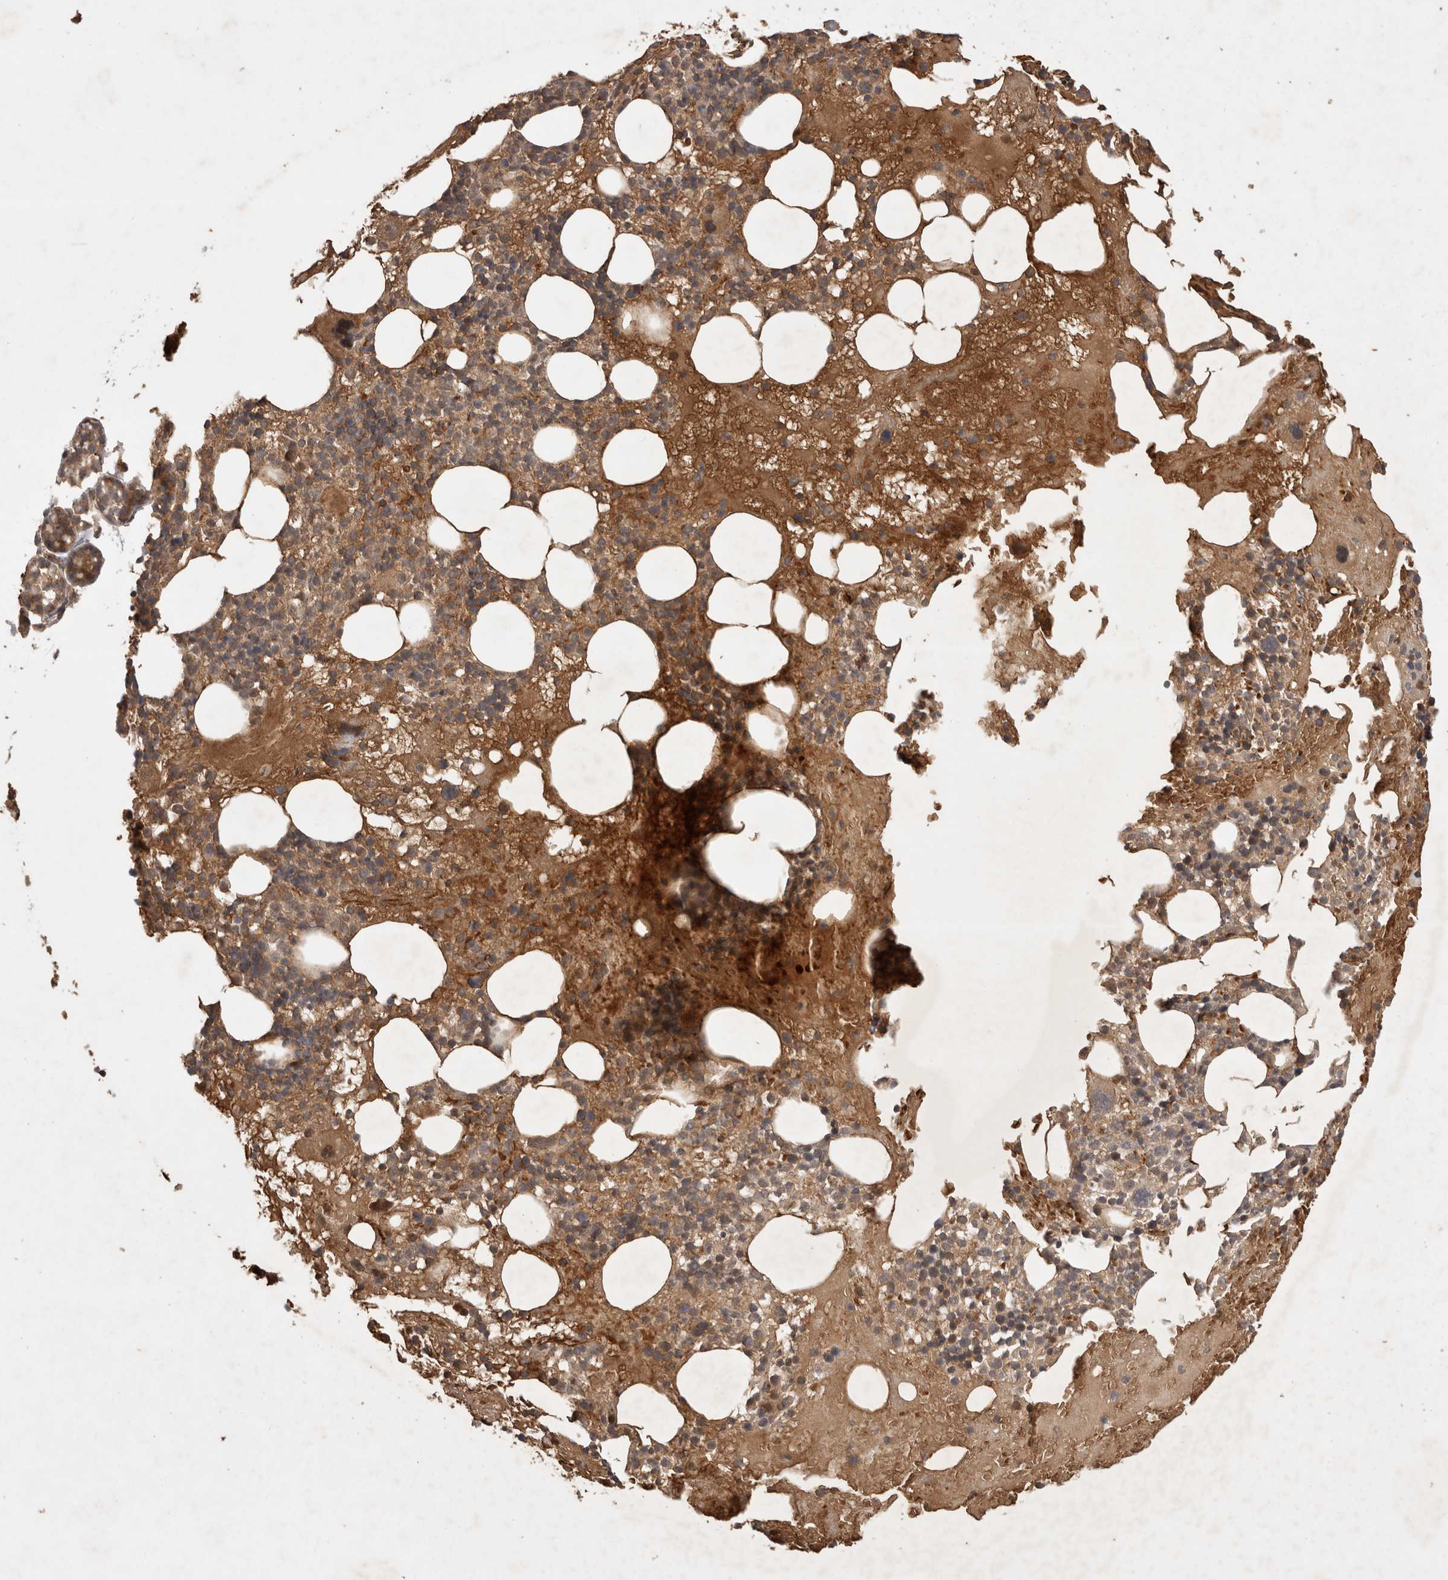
{"staining": {"intensity": "moderate", "quantity": ">75%", "location": "cytoplasmic/membranous"}, "tissue": "bone marrow", "cell_type": "Hematopoietic cells", "image_type": "normal", "snomed": [{"axis": "morphology", "description": "Normal tissue, NOS"}, {"axis": "morphology", "description": "Inflammation, NOS"}, {"axis": "topography", "description": "Bone marrow"}], "caption": "This micrograph demonstrates IHC staining of benign human bone marrow, with medium moderate cytoplasmic/membranous staining in approximately >75% of hematopoietic cells.", "gene": "FAM221A", "patient": {"sex": "female", "age": 77}}